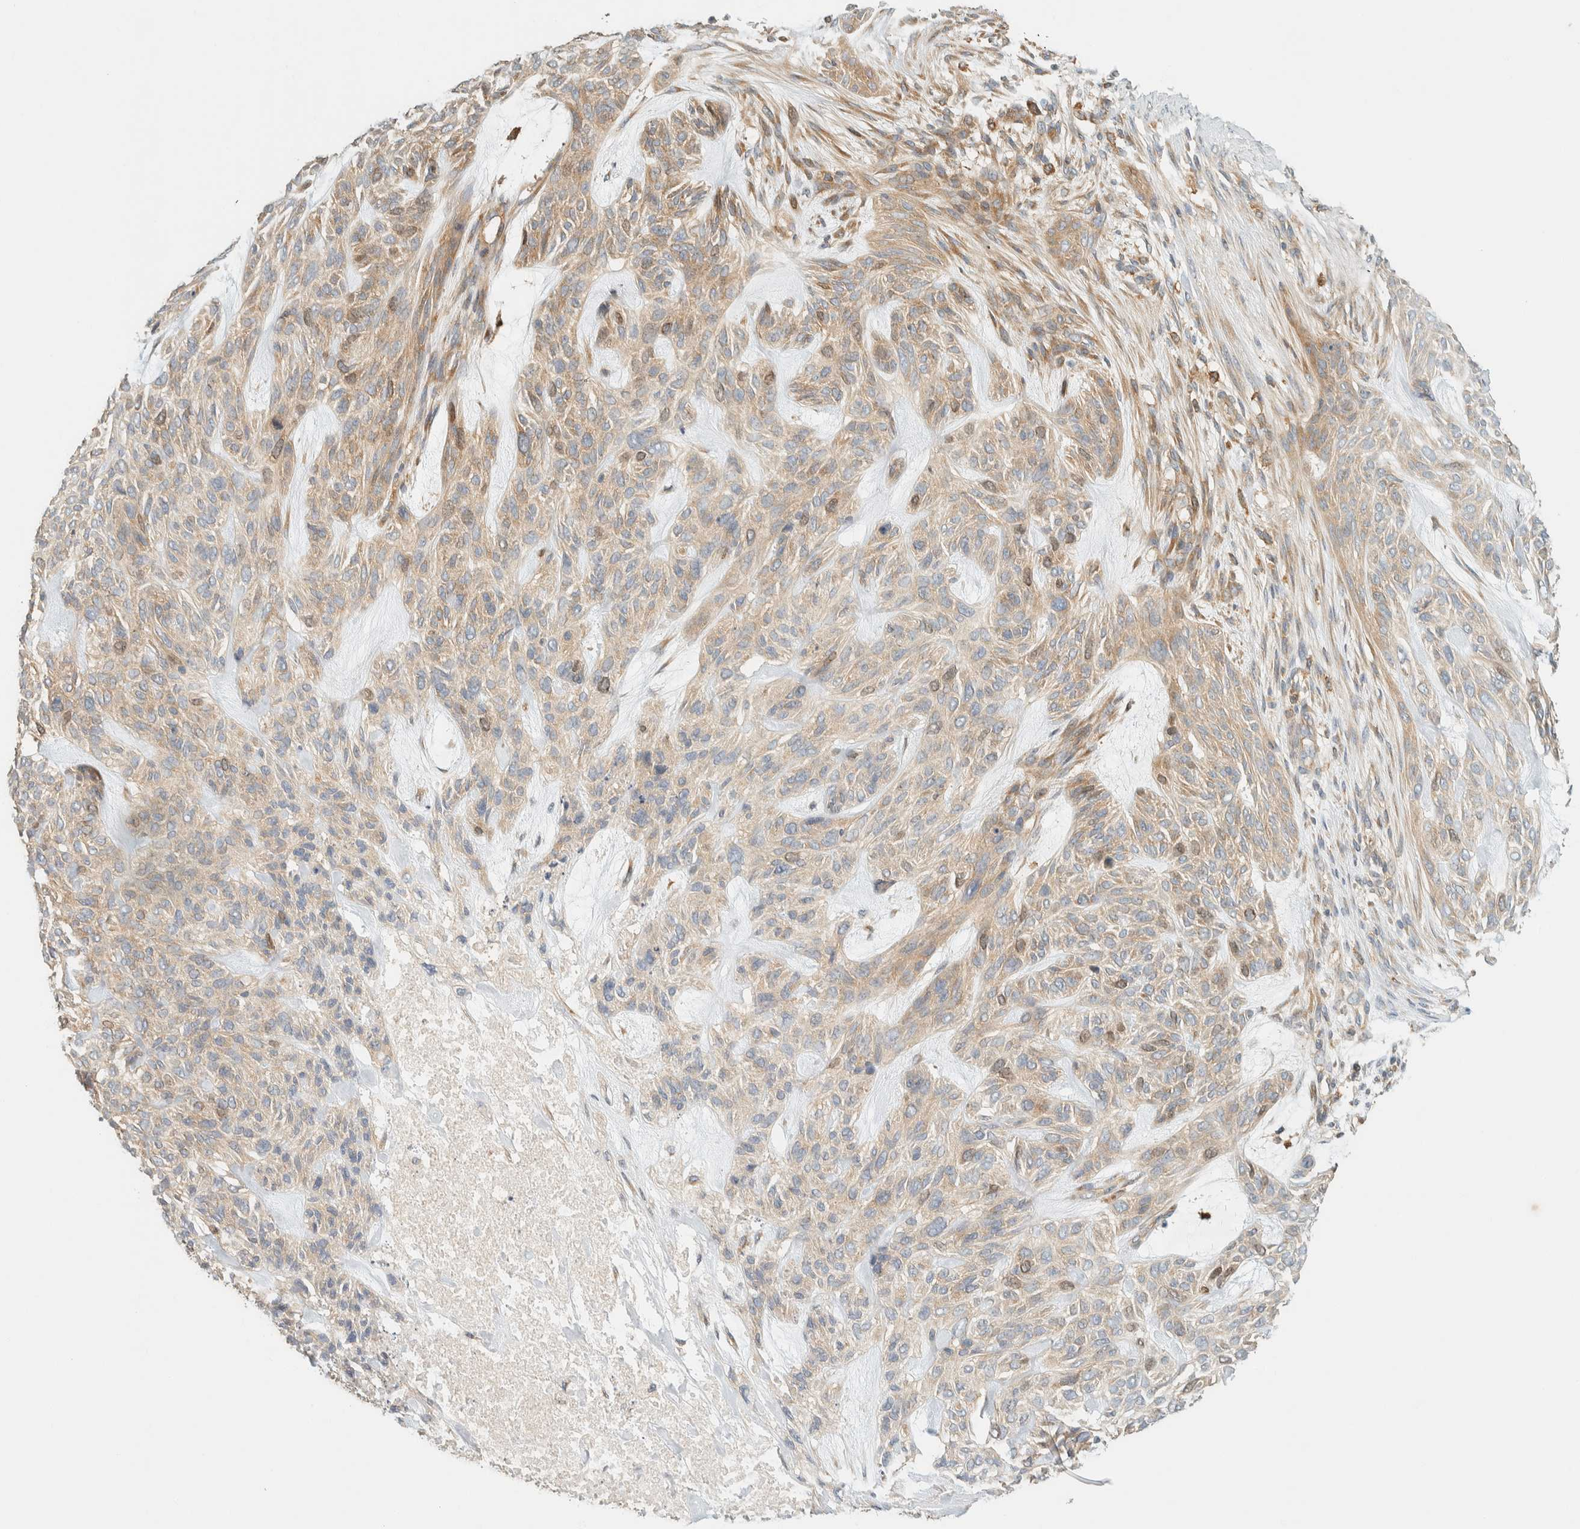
{"staining": {"intensity": "weak", "quantity": "25%-75%", "location": "cytoplasmic/membranous"}, "tissue": "skin cancer", "cell_type": "Tumor cells", "image_type": "cancer", "snomed": [{"axis": "morphology", "description": "Basal cell carcinoma"}, {"axis": "topography", "description": "Skin"}], "caption": "Protein analysis of skin cancer (basal cell carcinoma) tissue shows weak cytoplasmic/membranous positivity in about 25%-75% of tumor cells.", "gene": "ARFGEF1", "patient": {"sex": "male", "age": 55}}